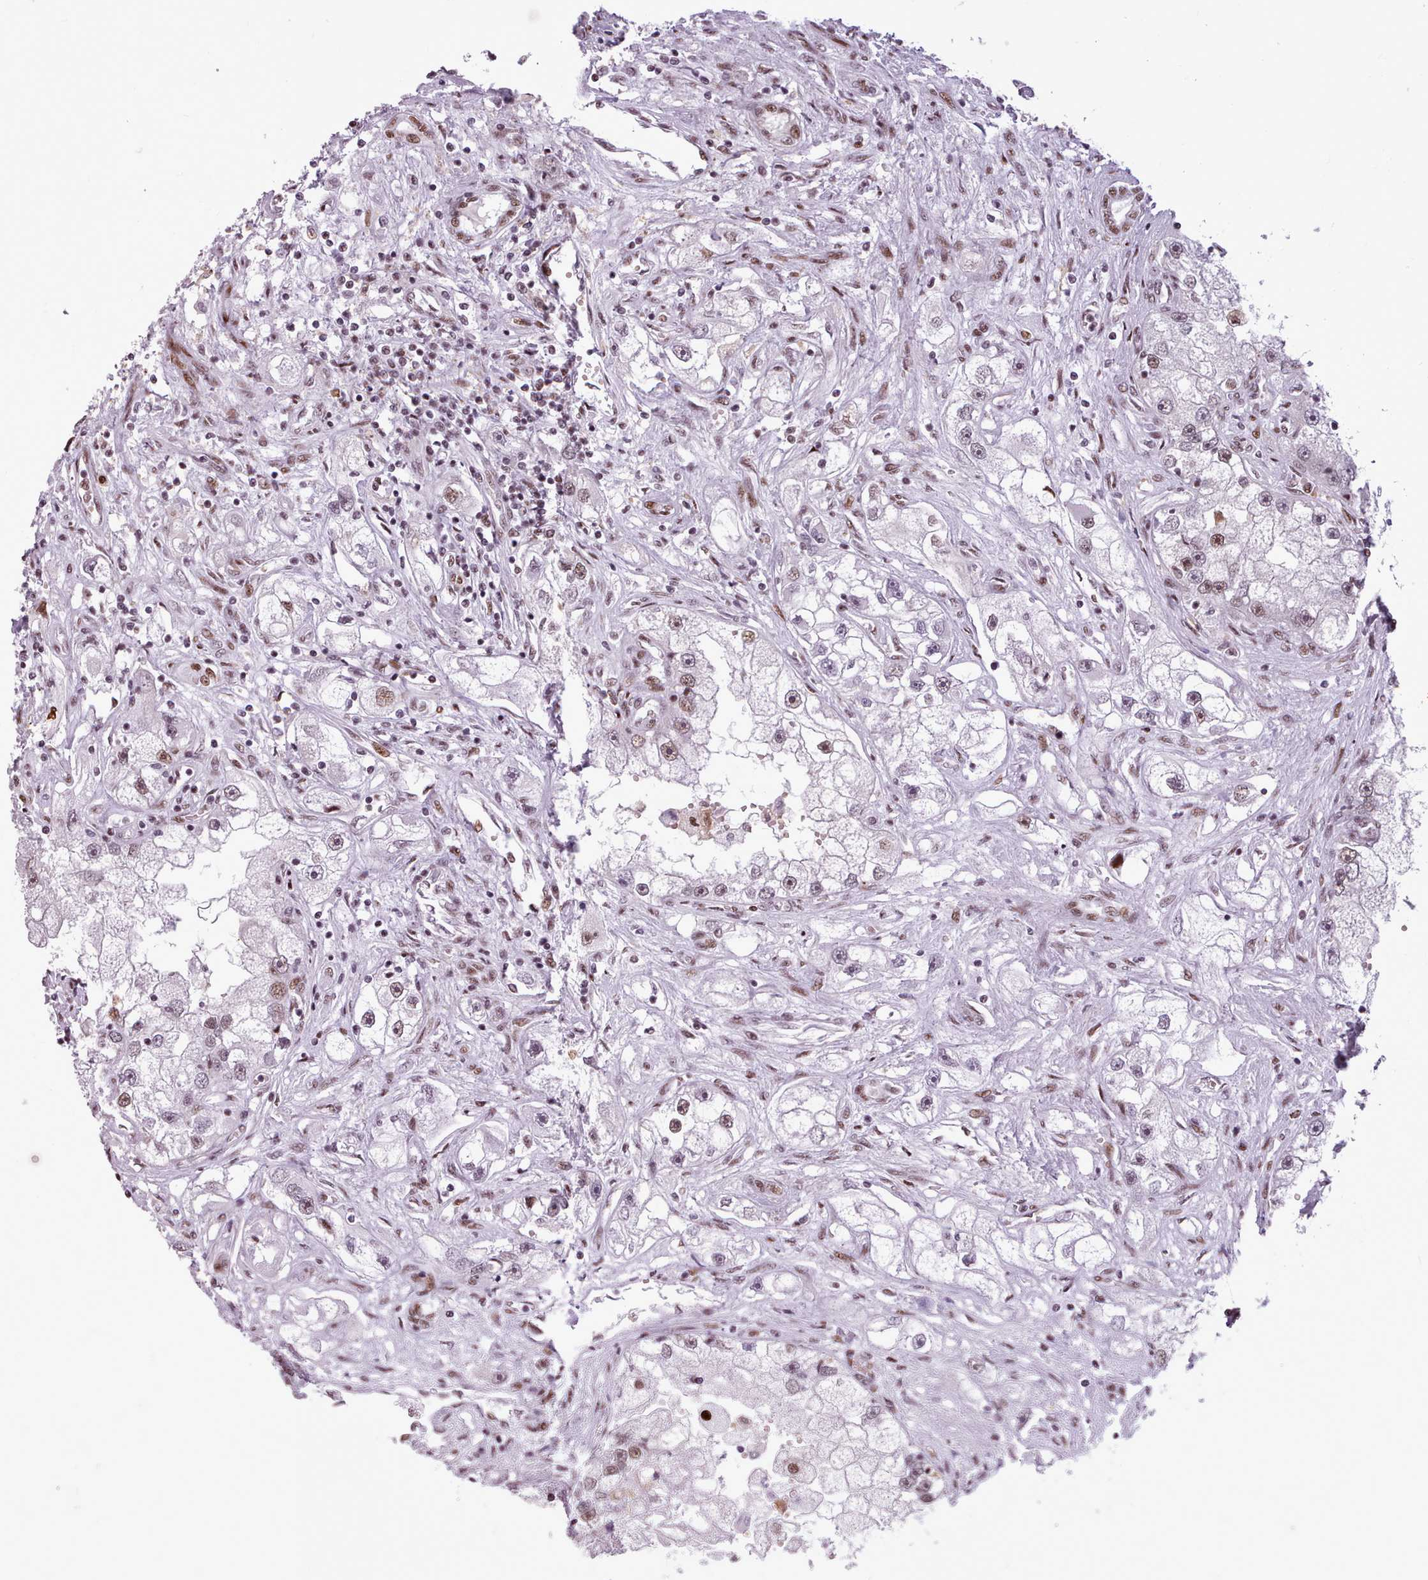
{"staining": {"intensity": "moderate", "quantity": "<25%", "location": "nuclear"}, "tissue": "renal cancer", "cell_type": "Tumor cells", "image_type": "cancer", "snomed": [{"axis": "morphology", "description": "Adenocarcinoma, NOS"}, {"axis": "topography", "description": "Kidney"}], "caption": "Renal cancer tissue shows moderate nuclear expression in about <25% of tumor cells, visualized by immunohistochemistry.", "gene": "SRSF4", "patient": {"sex": "male", "age": 63}}